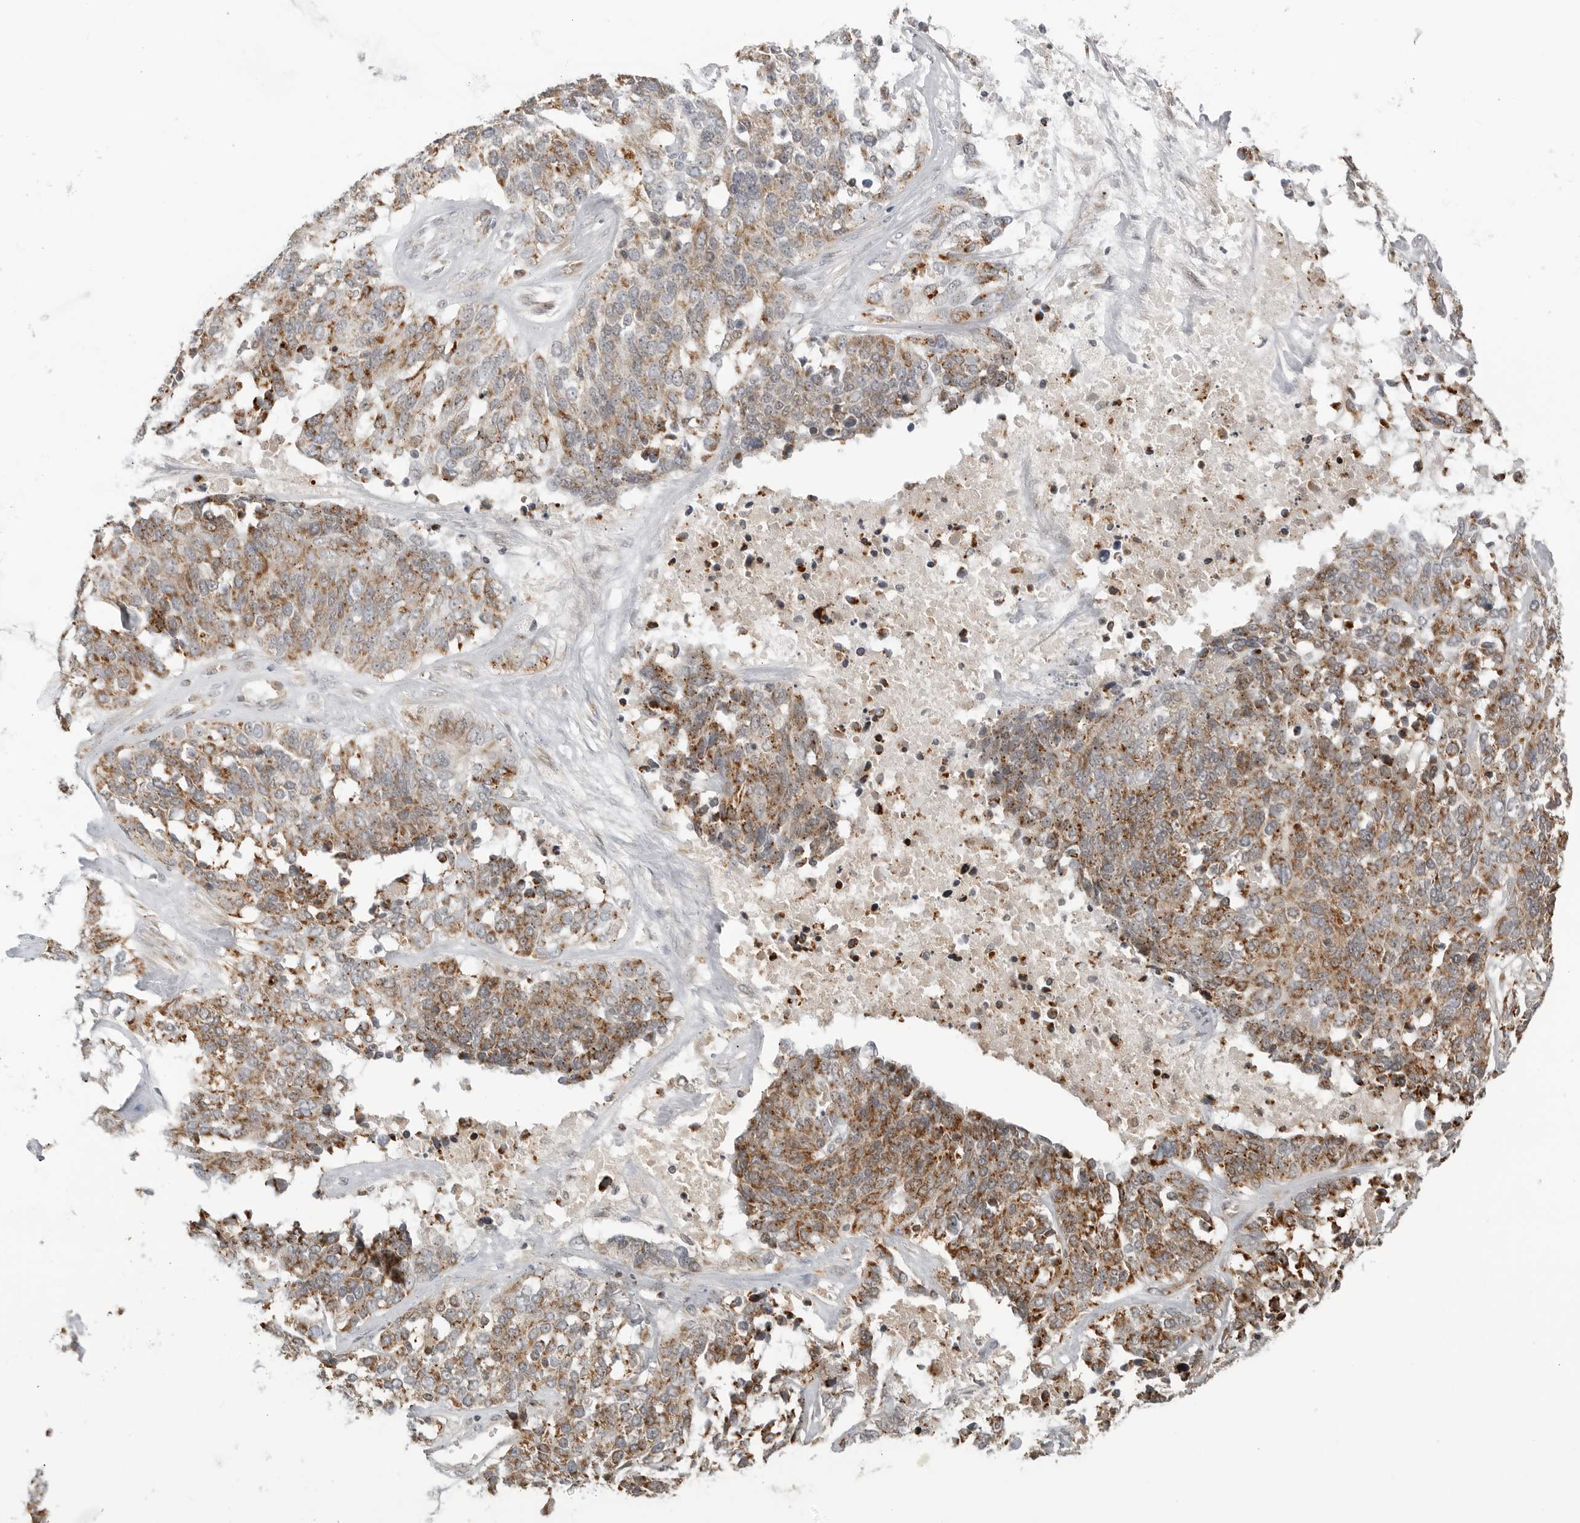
{"staining": {"intensity": "moderate", "quantity": ">75%", "location": "cytoplasmic/membranous"}, "tissue": "ovarian cancer", "cell_type": "Tumor cells", "image_type": "cancer", "snomed": [{"axis": "morphology", "description": "Cystadenocarcinoma, serous, NOS"}, {"axis": "topography", "description": "Ovary"}], "caption": "Ovarian serous cystadenocarcinoma was stained to show a protein in brown. There is medium levels of moderate cytoplasmic/membranous expression in approximately >75% of tumor cells.", "gene": "PEX2", "patient": {"sex": "female", "age": 44}}